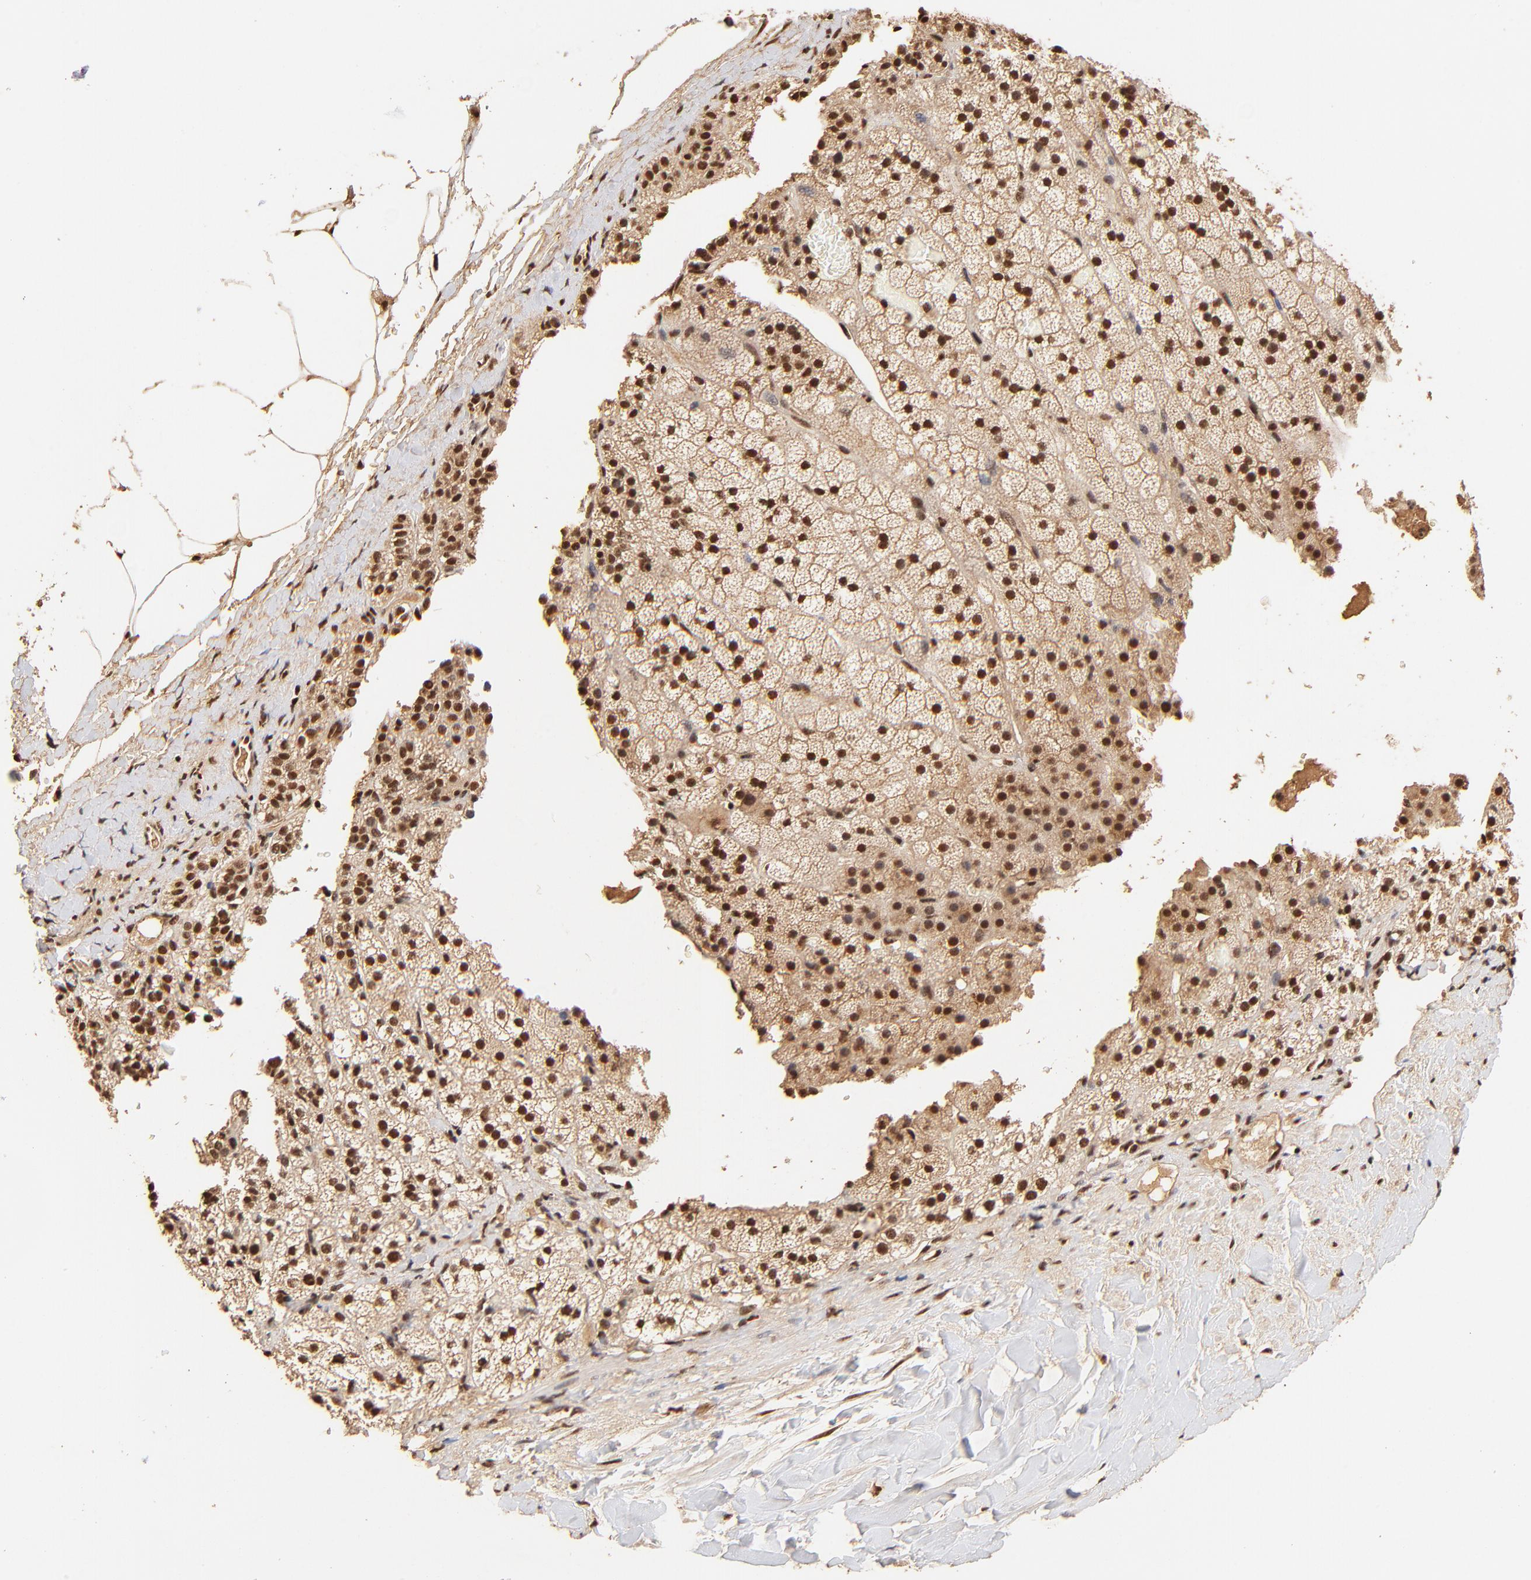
{"staining": {"intensity": "strong", "quantity": ">75%", "location": "cytoplasmic/membranous,nuclear"}, "tissue": "adrenal gland", "cell_type": "Glandular cells", "image_type": "normal", "snomed": [{"axis": "morphology", "description": "Normal tissue, NOS"}, {"axis": "topography", "description": "Adrenal gland"}], "caption": "A brown stain highlights strong cytoplasmic/membranous,nuclear staining of a protein in glandular cells of unremarkable adrenal gland. (DAB (3,3'-diaminobenzidine) IHC, brown staining for protein, blue staining for nuclei).", "gene": "MED12", "patient": {"sex": "male", "age": 35}}